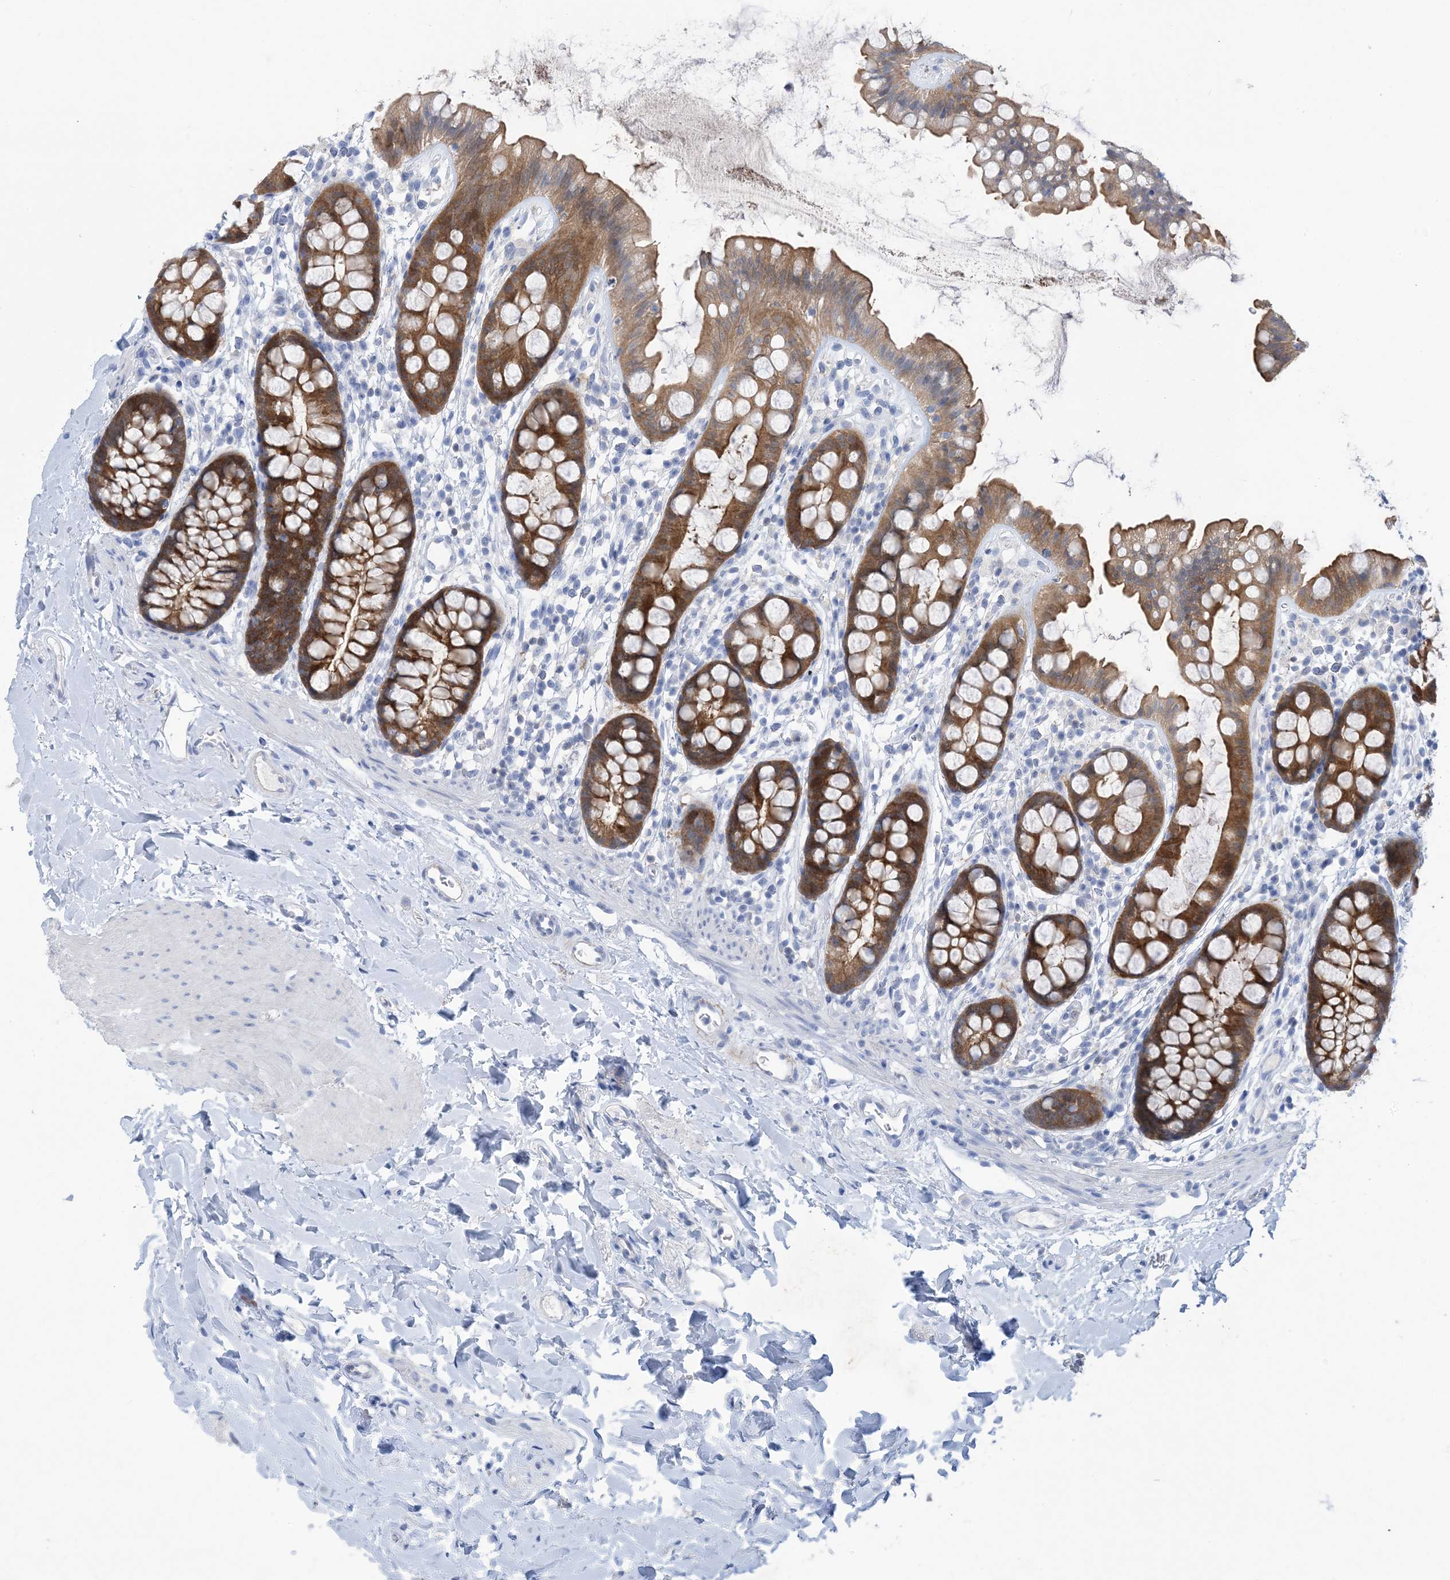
{"staining": {"intensity": "negative", "quantity": "none", "location": "none"}, "tissue": "colon", "cell_type": "Endothelial cells", "image_type": "normal", "snomed": [{"axis": "morphology", "description": "Normal tissue, NOS"}, {"axis": "topography", "description": "Colon"}], "caption": "The micrograph reveals no significant positivity in endothelial cells of colon. Brightfield microscopy of immunohistochemistry (IHC) stained with DAB (brown) and hematoxylin (blue), captured at high magnification.", "gene": "SH3YL1", "patient": {"sex": "female", "age": 62}}